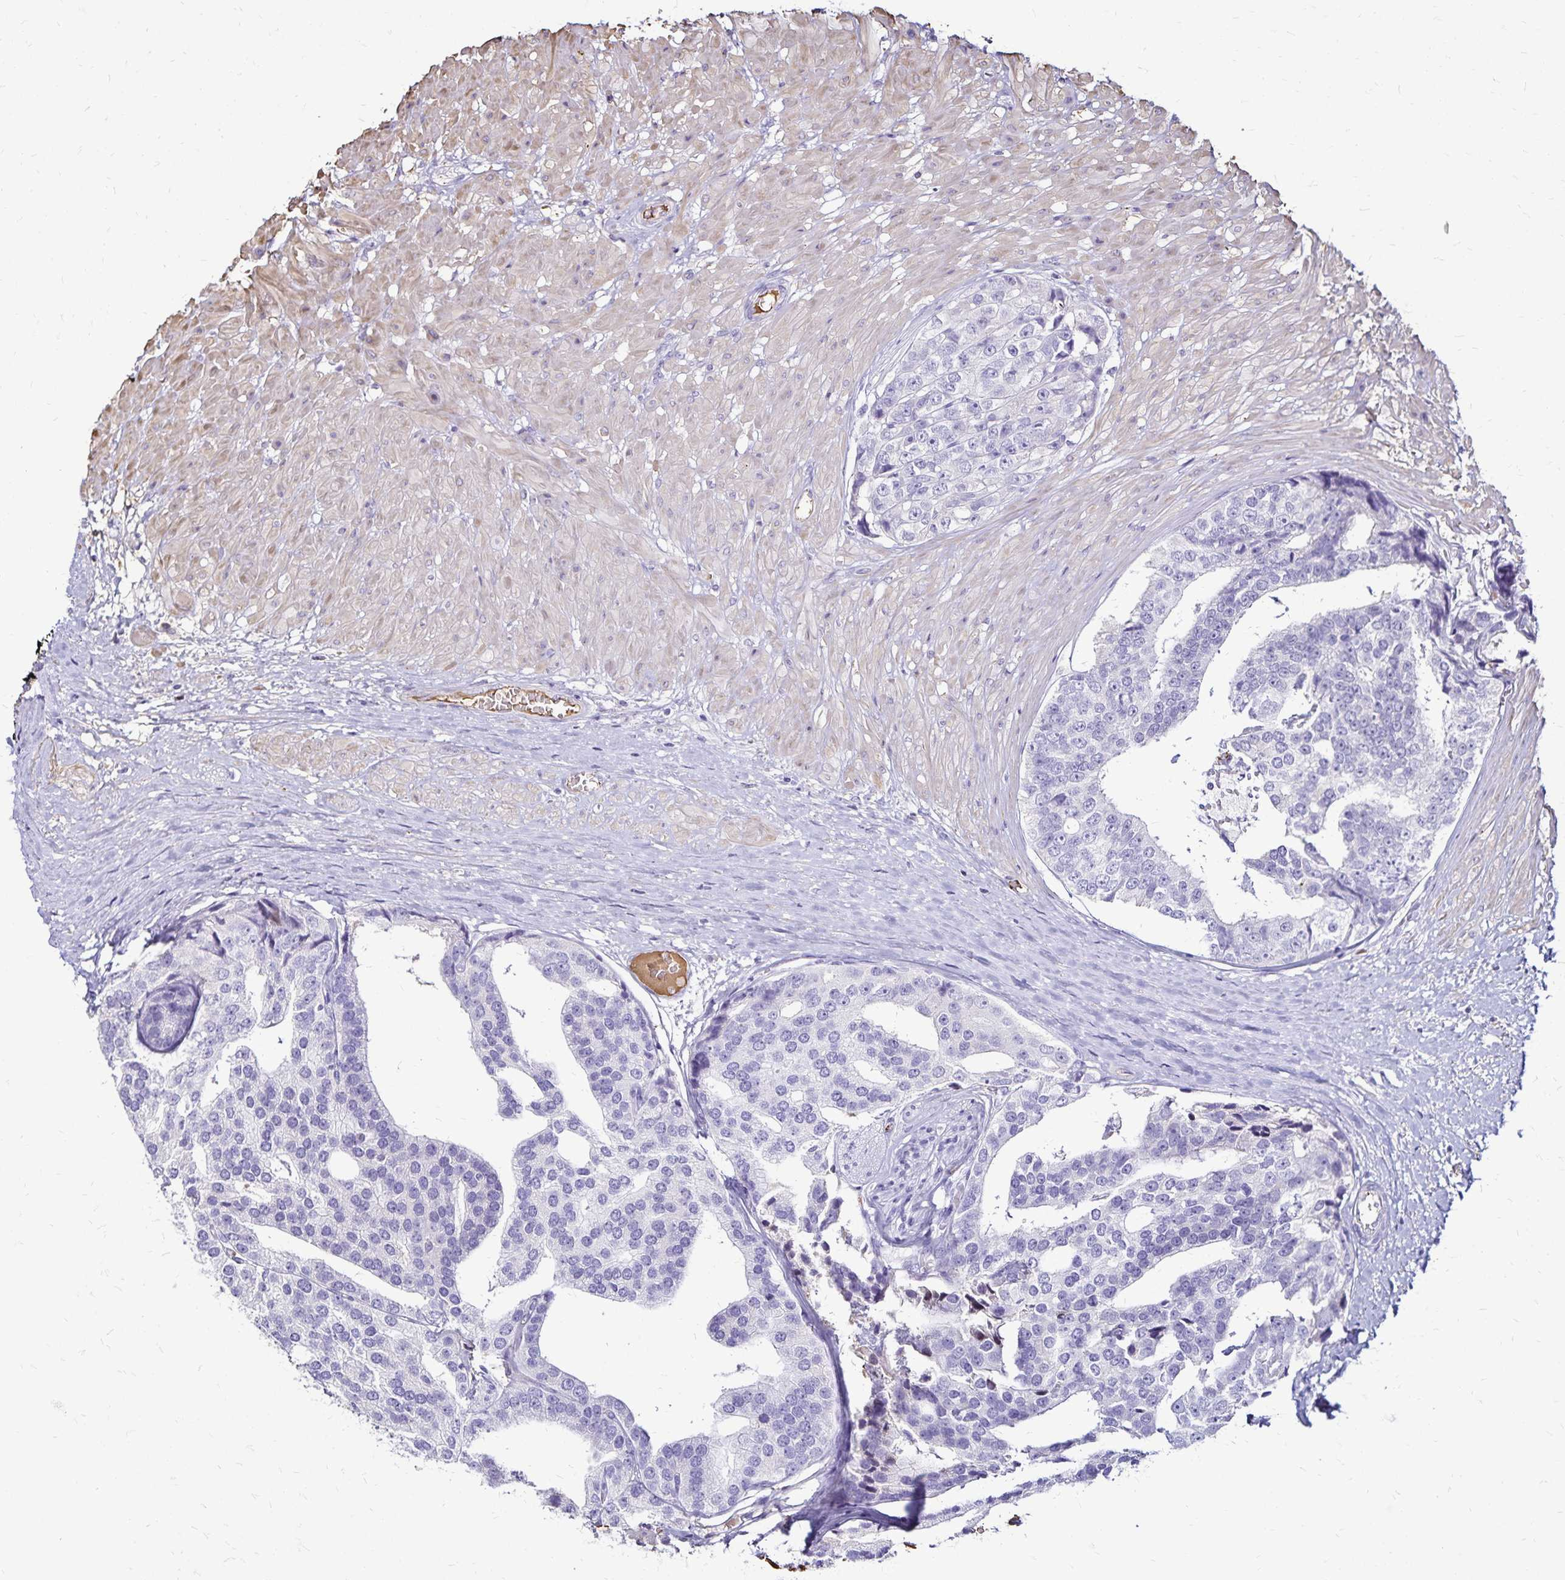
{"staining": {"intensity": "negative", "quantity": "none", "location": "none"}, "tissue": "prostate cancer", "cell_type": "Tumor cells", "image_type": "cancer", "snomed": [{"axis": "morphology", "description": "Adenocarcinoma, High grade"}, {"axis": "topography", "description": "Prostate"}], "caption": "Protein analysis of prostate adenocarcinoma (high-grade) reveals no significant staining in tumor cells. (Brightfield microscopy of DAB (3,3'-diaminobenzidine) immunohistochemistry (IHC) at high magnification).", "gene": "KISS1", "patient": {"sex": "male", "age": 71}}